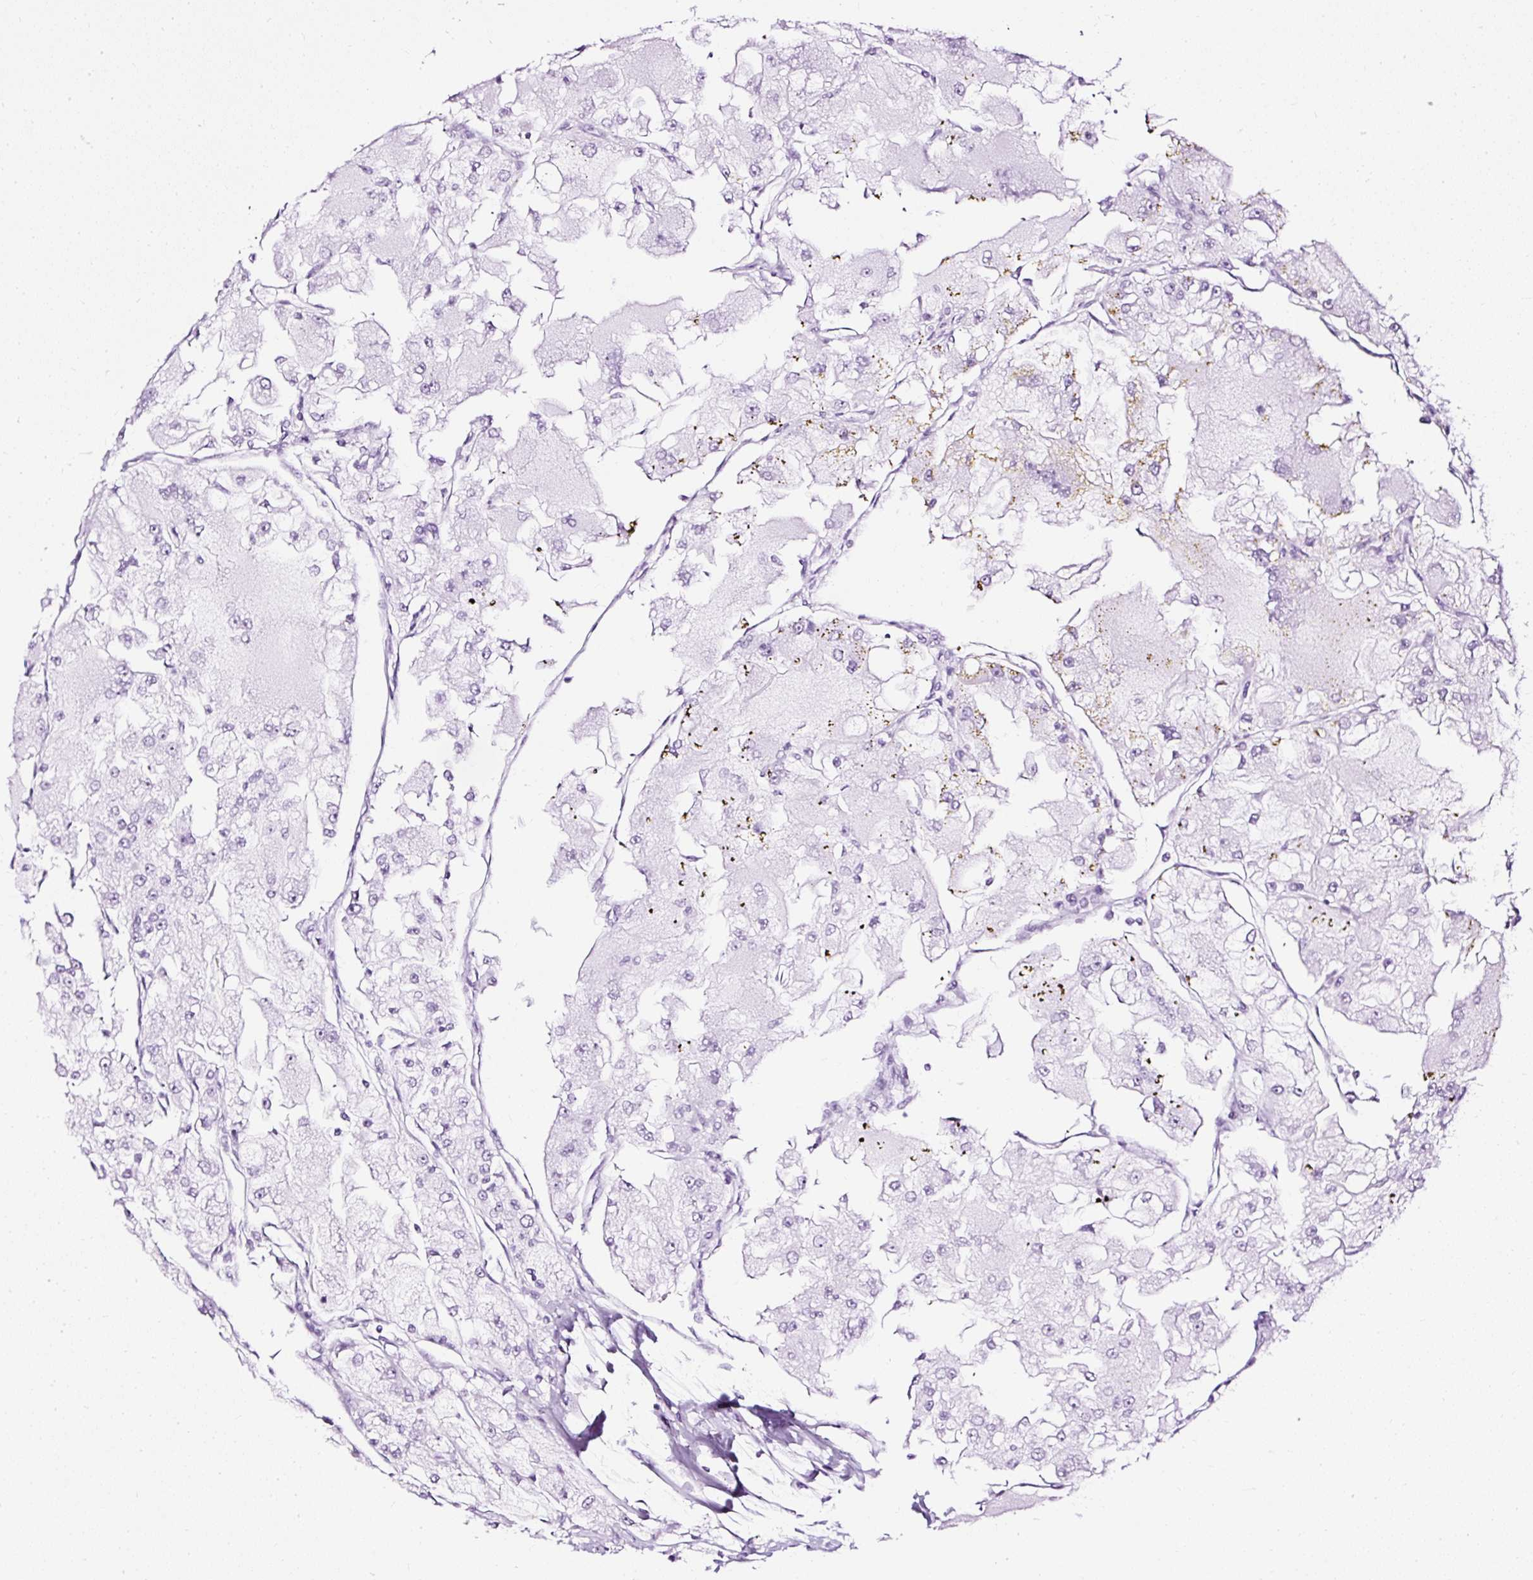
{"staining": {"intensity": "negative", "quantity": "none", "location": "none"}, "tissue": "renal cancer", "cell_type": "Tumor cells", "image_type": "cancer", "snomed": [{"axis": "morphology", "description": "Adenocarcinoma, NOS"}, {"axis": "topography", "description": "Kidney"}], "caption": "This is an immunohistochemistry histopathology image of human renal cancer (adenocarcinoma). There is no positivity in tumor cells.", "gene": "ATP2A1", "patient": {"sex": "female", "age": 72}}